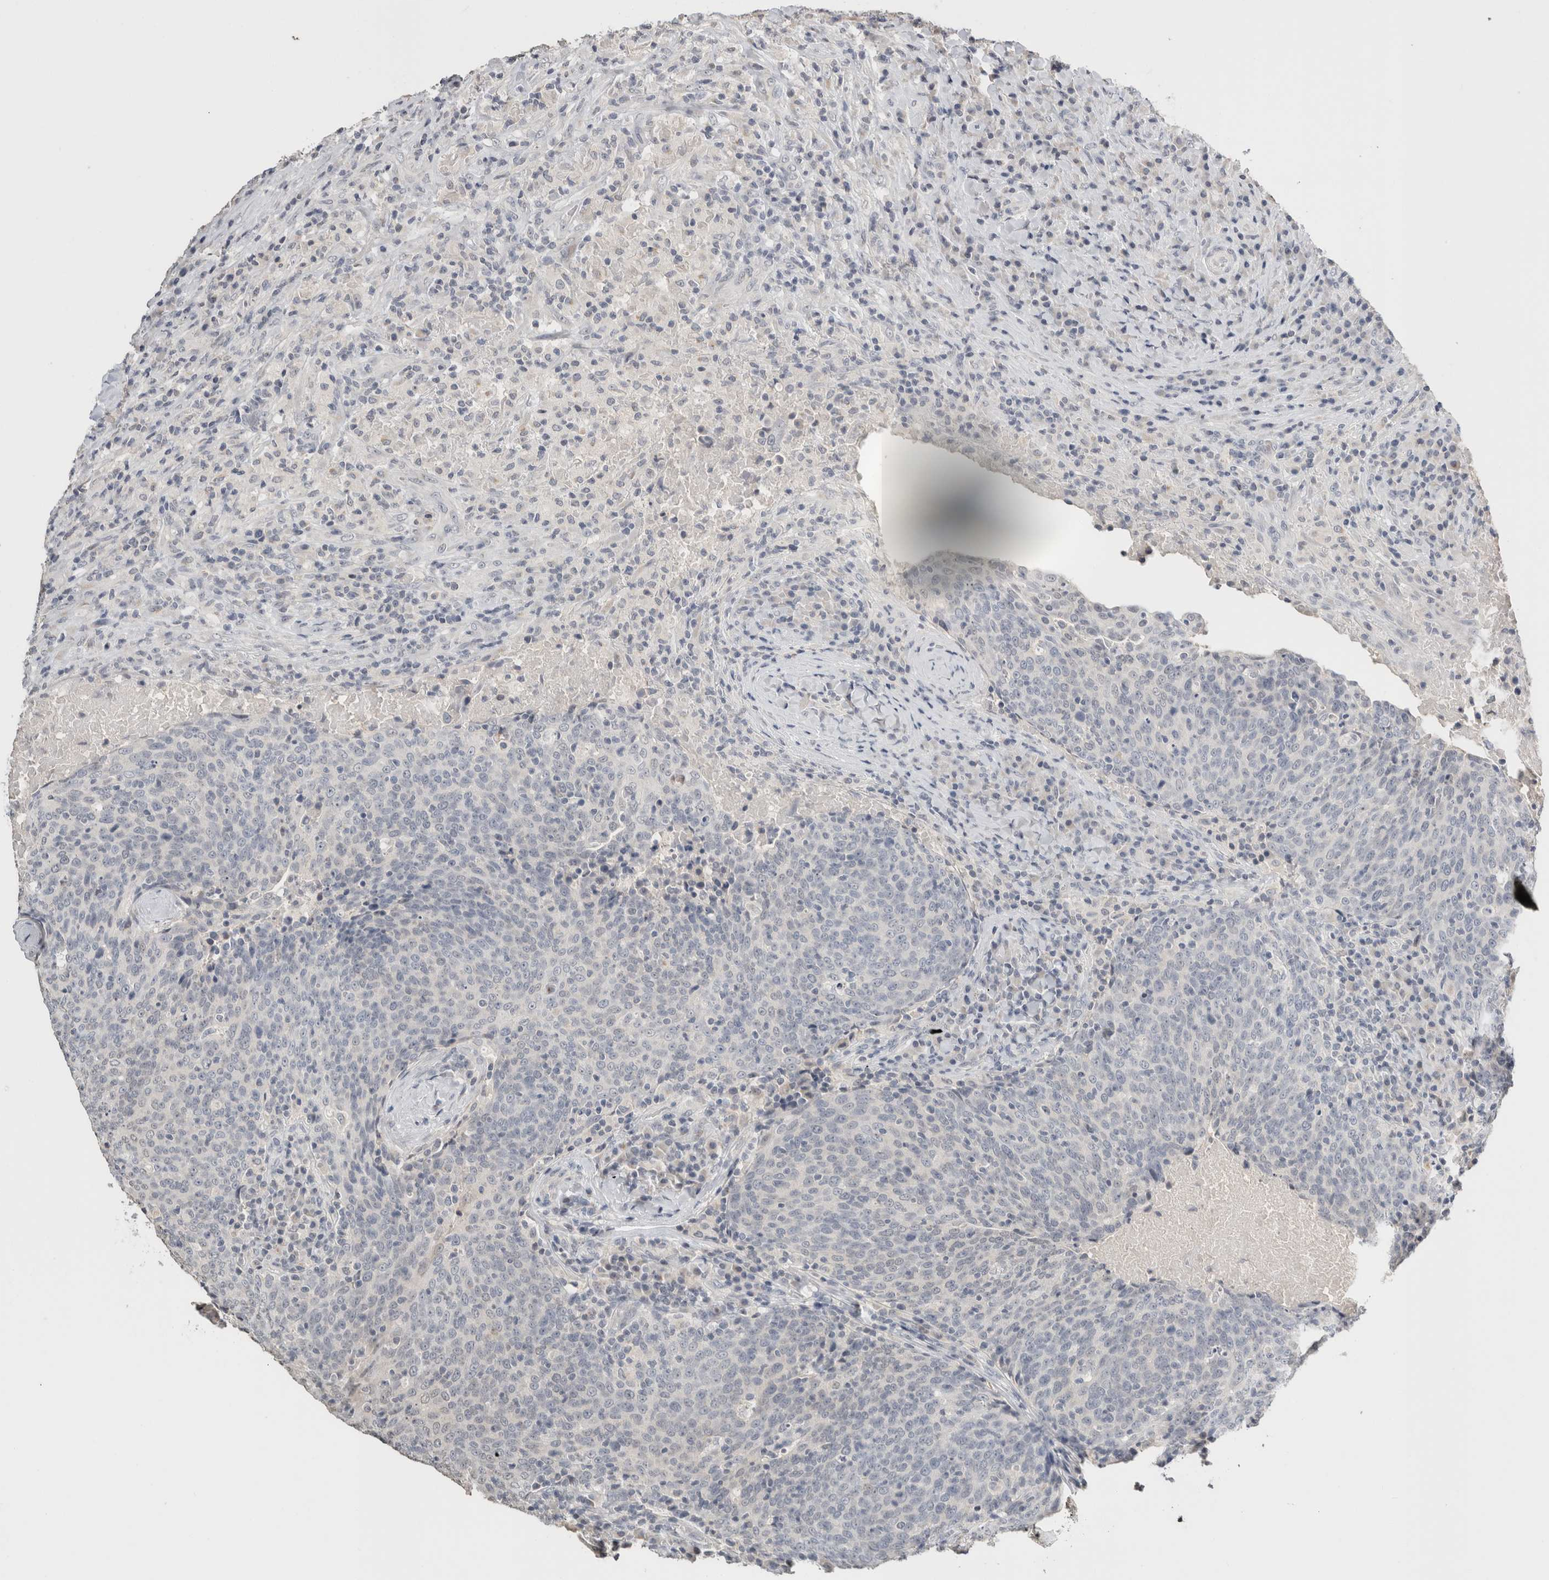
{"staining": {"intensity": "negative", "quantity": "none", "location": "none"}, "tissue": "head and neck cancer", "cell_type": "Tumor cells", "image_type": "cancer", "snomed": [{"axis": "morphology", "description": "Squamous cell carcinoma, NOS"}, {"axis": "morphology", "description": "Squamous cell carcinoma, metastatic, NOS"}, {"axis": "topography", "description": "Lymph node"}, {"axis": "topography", "description": "Head-Neck"}], "caption": "The micrograph shows no significant positivity in tumor cells of head and neck cancer (metastatic squamous cell carcinoma).", "gene": "CRAT", "patient": {"sex": "male", "age": 62}}